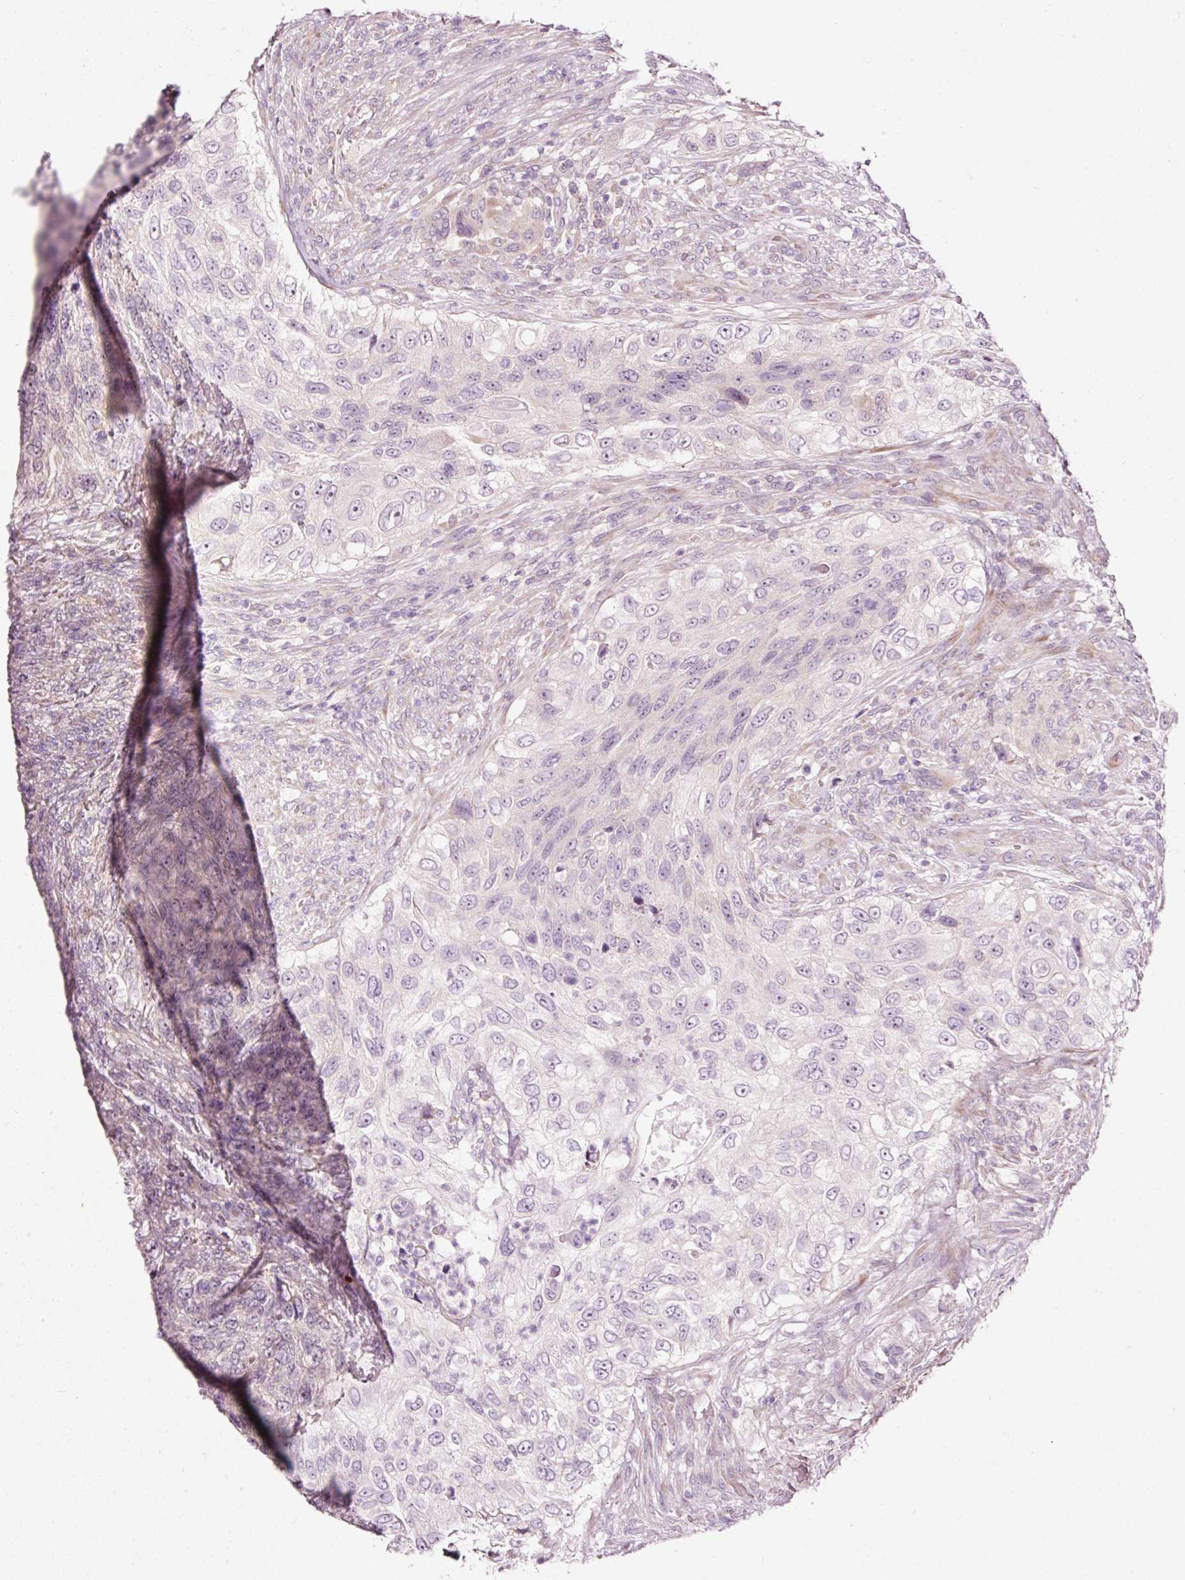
{"staining": {"intensity": "negative", "quantity": "none", "location": "none"}, "tissue": "urothelial cancer", "cell_type": "Tumor cells", "image_type": "cancer", "snomed": [{"axis": "morphology", "description": "Urothelial carcinoma, High grade"}, {"axis": "topography", "description": "Urinary bladder"}], "caption": "Immunohistochemistry of human urothelial carcinoma (high-grade) exhibits no expression in tumor cells.", "gene": "RSPO2", "patient": {"sex": "female", "age": 60}}